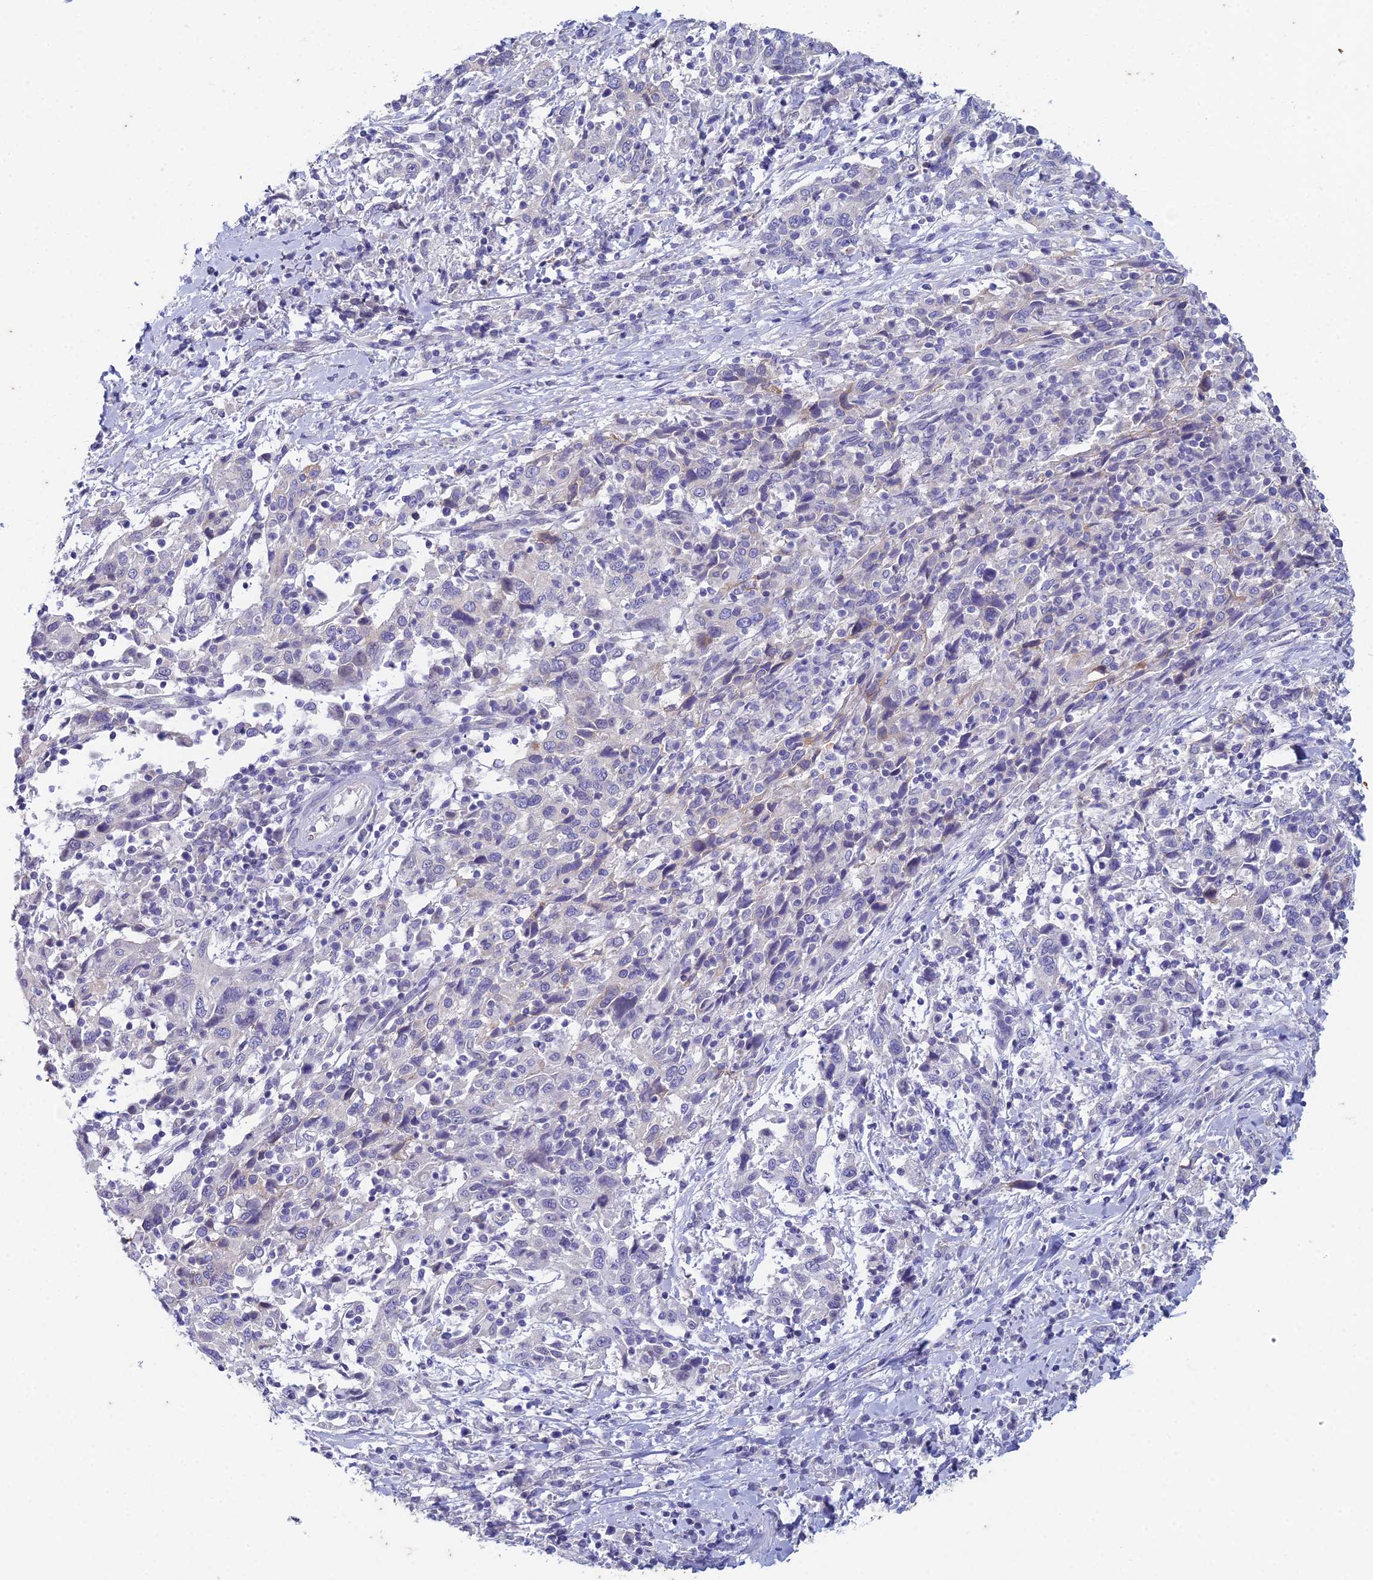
{"staining": {"intensity": "negative", "quantity": "none", "location": "none"}, "tissue": "cervical cancer", "cell_type": "Tumor cells", "image_type": "cancer", "snomed": [{"axis": "morphology", "description": "Squamous cell carcinoma, NOS"}, {"axis": "topography", "description": "Cervix"}], "caption": "Cervical cancer (squamous cell carcinoma) was stained to show a protein in brown. There is no significant staining in tumor cells.", "gene": "EEF2KMT", "patient": {"sex": "female", "age": 46}}